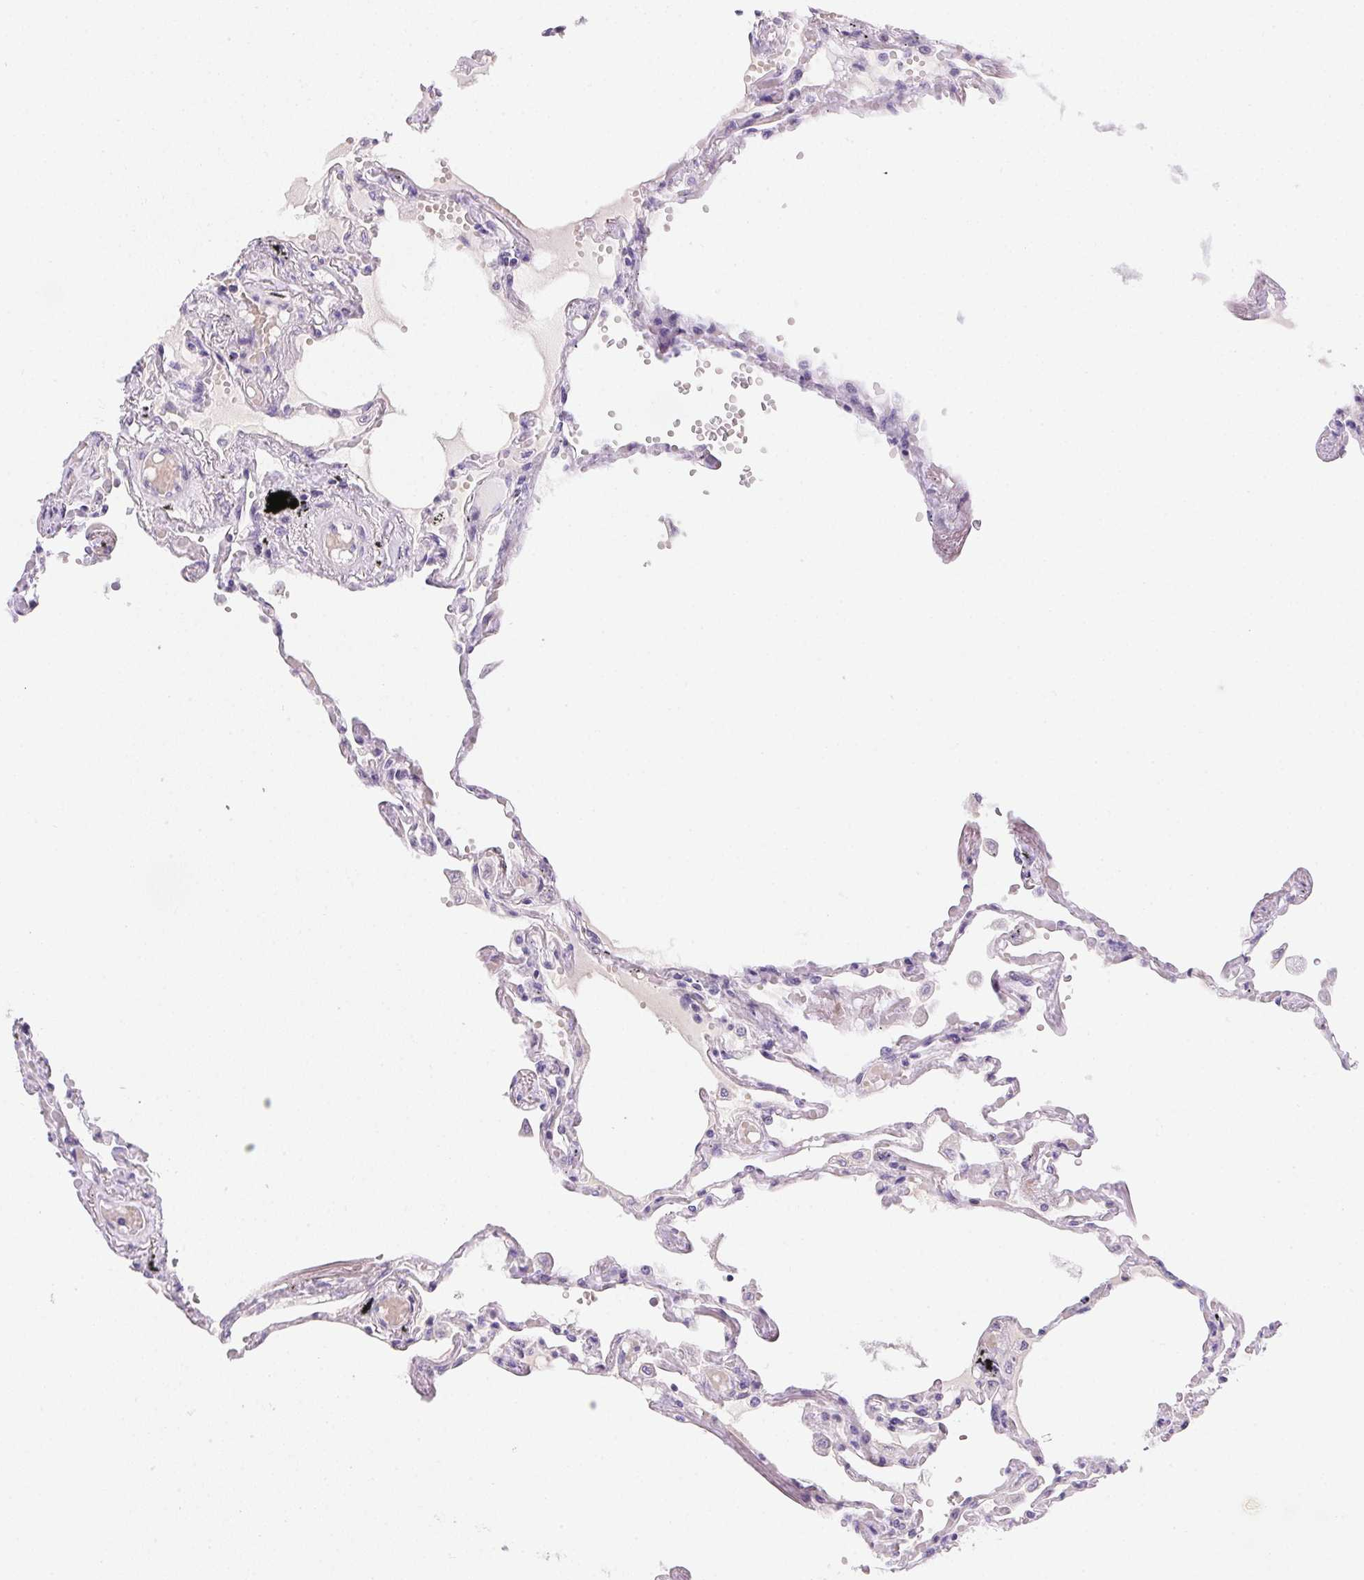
{"staining": {"intensity": "weak", "quantity": "<25%", "location": "nuclear"}, "tissue": "lung", "cell_type": "Alveolar cells", "image_type": "normal", "snomed": [{"axis": "morphology", "description": "Normal tissue, NOS"}, {"axis": "morphology", "description": "Adenocarcinoma, NOS"}, {"axis": "topography", "description": "Cartilage tissue"}, {"axis": "topography", "description": "Lung"}], "caption": "DAB (3,3'-diaminobenzidine) immunohistochemical staining of benign human lung demonstrates no significant expression in alveolar cells. The staining is performed using DAB (3,3'-diaminobenzidine) brown chromogen with nuclei counter-stained in using hematoxylin.", "gene": "HELLS", "patient": {"sex": "female", "age": 67}}